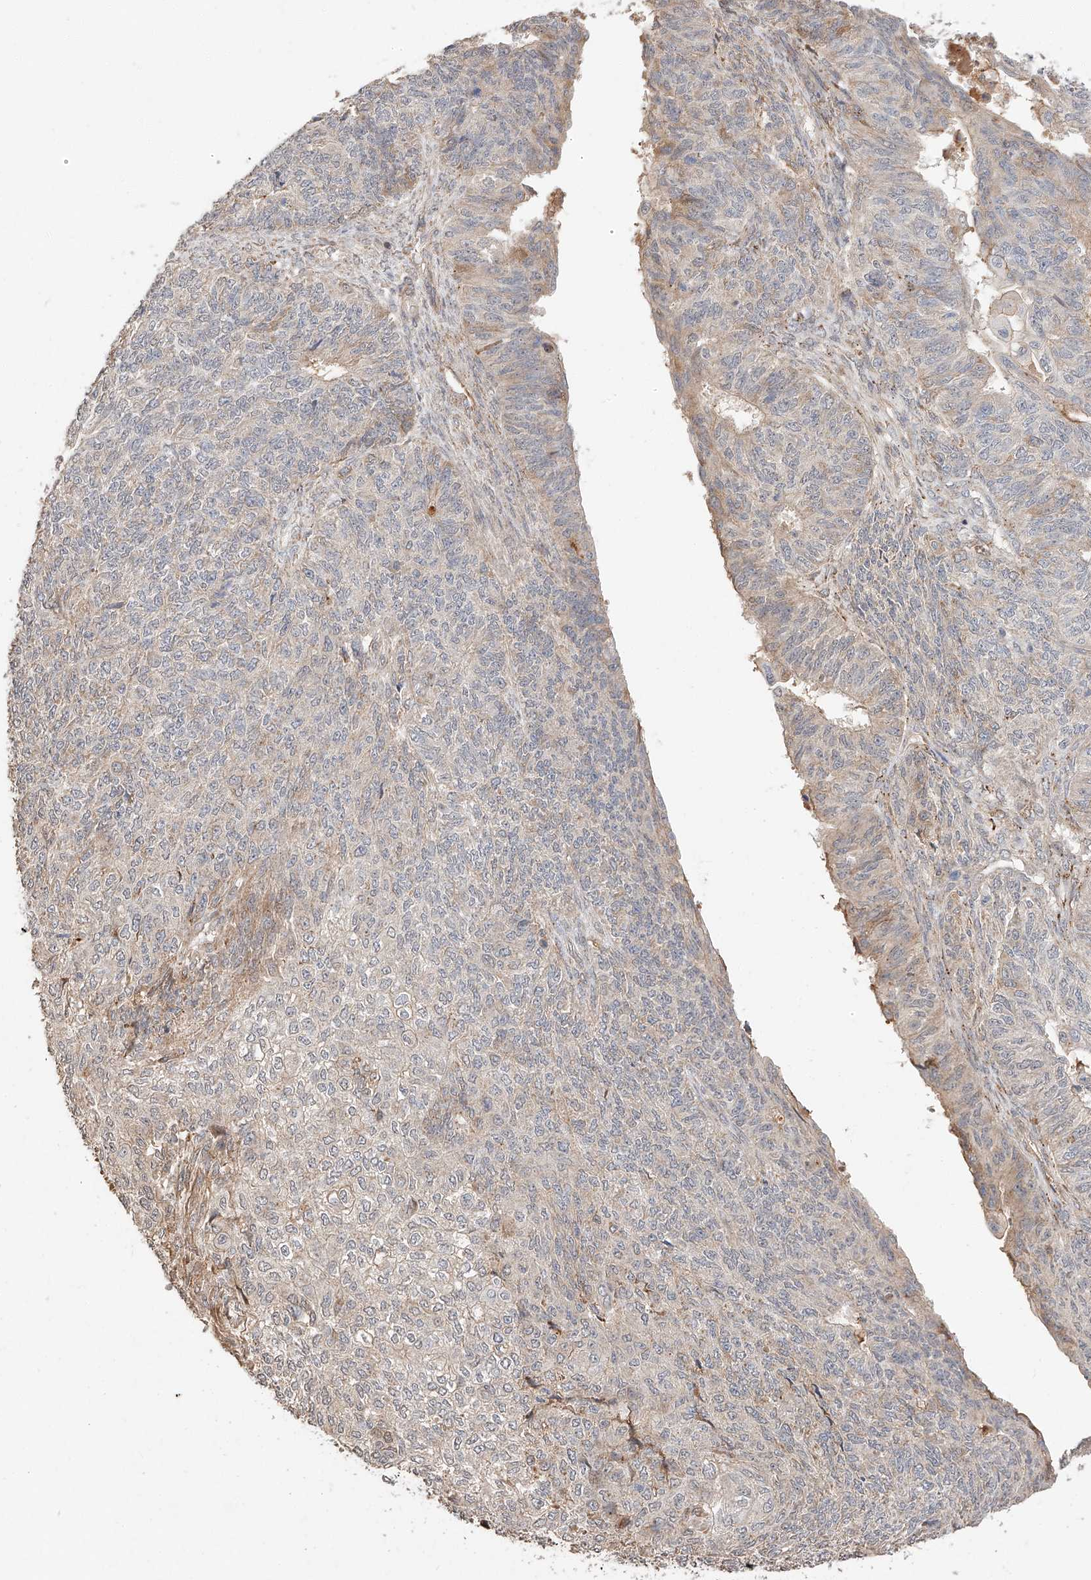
{"staining": {"intensity": "weak", "quantity": "<25%", "location": "cytoplasmic/membranous"}, "tissue": "endometrial cancer", "cell_type": "Tumor cells", "image_type": "cancer", "snomed": [{"axis": "morphology", "description": "Adenocarcinoma, NOS"}, {"axis": "topography", "description": "Endometrium"}], "caption": "Tumor cells are negative for brown protein staining in endometrial cancer. (DAB (3,3'-diaminobenzidine) immunohistochemistry (IHC), high magnification).", "gene": "SUSD6", "patient": {"sex": "female", "age": 32}}